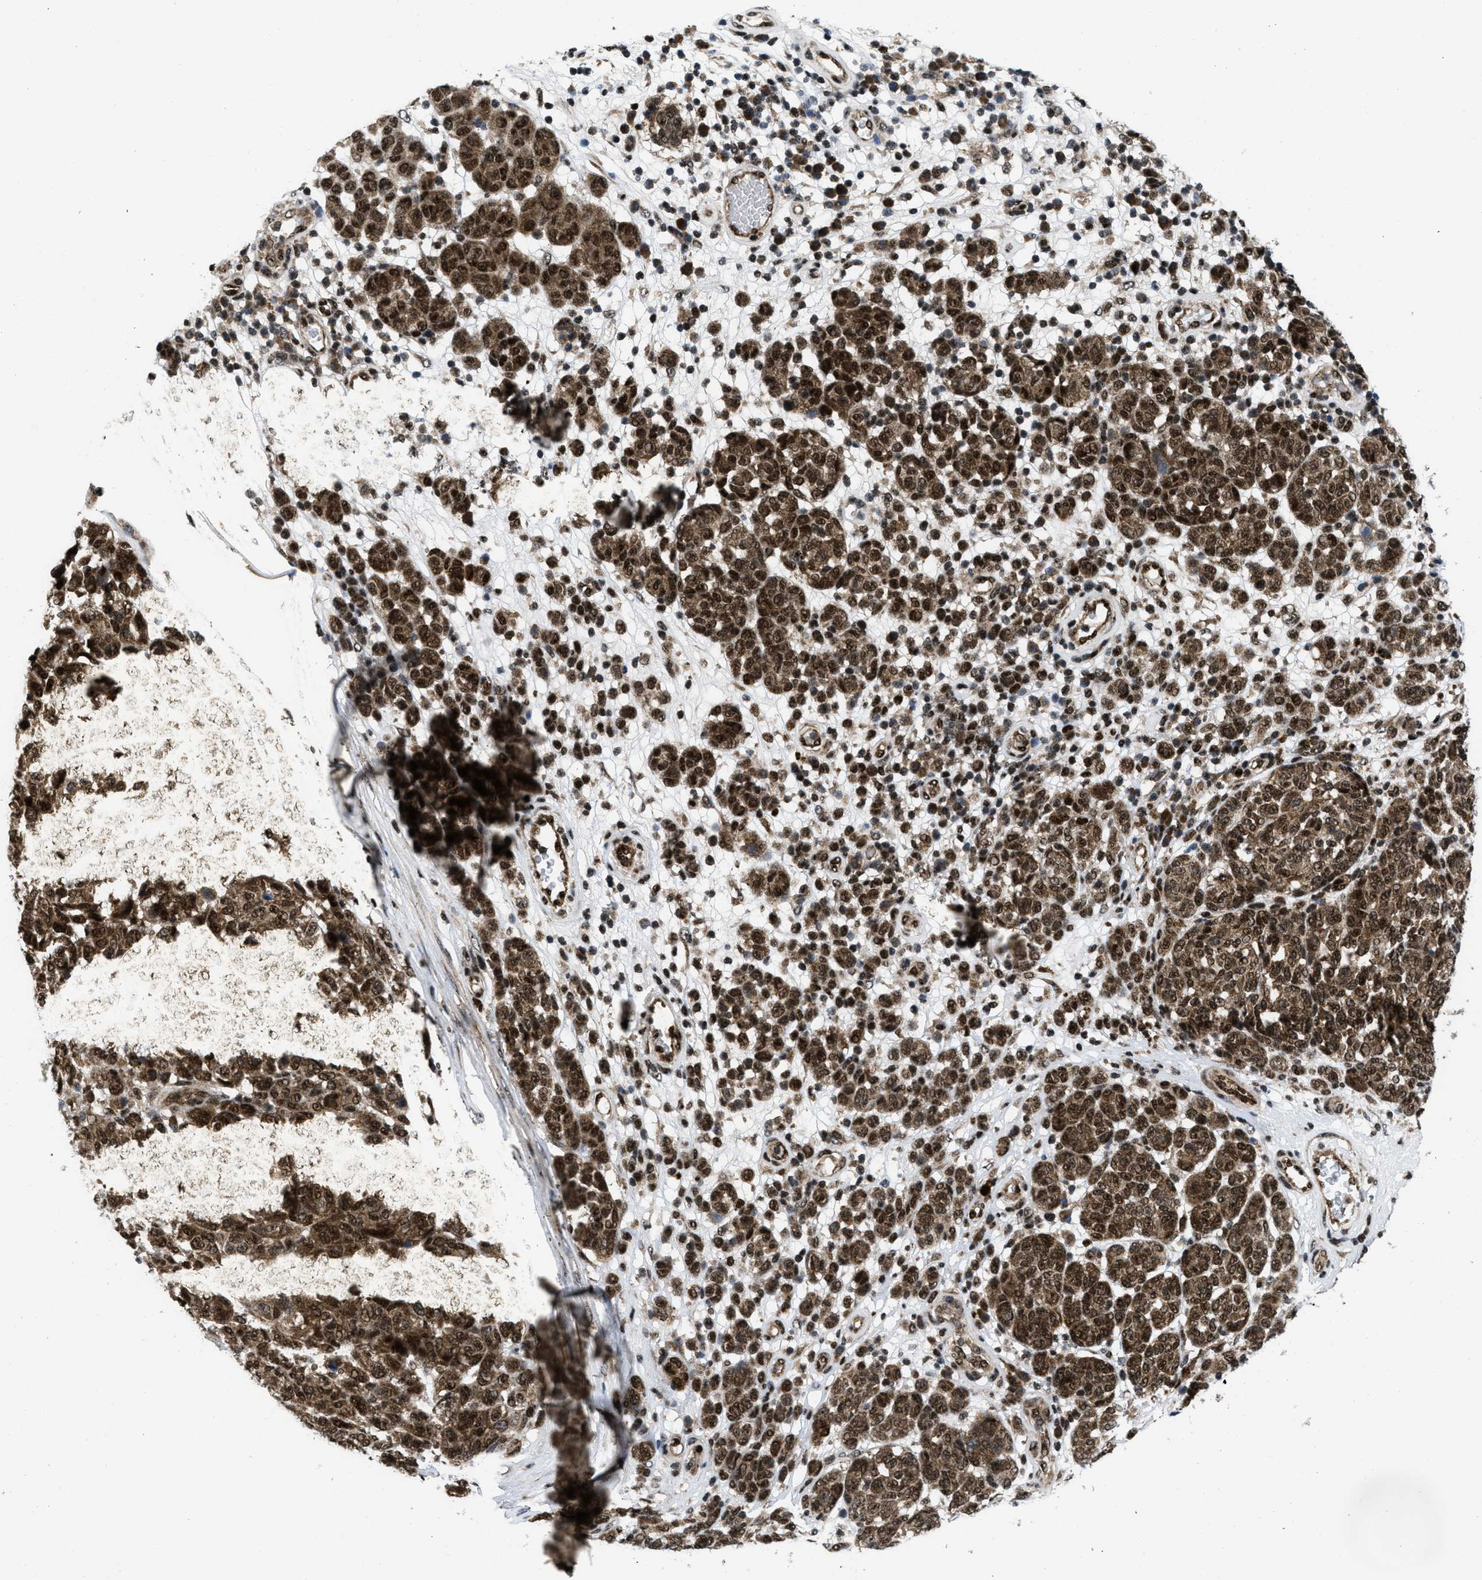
{"staining": {"intensity": "moderate", "quantity": ">75%", "location": "cytoplasmic/membranous,nuclear"}, "tissue": "melanoma", "cell_type": "Tumor cells", "image_type": "cancer", "snomed": [{"axis": "morphology", "description": "Malignant melanoma, NOS"}, {"axis": "topography", "description": "Skin"}], "caption": "The image reveals a brown stain indicating the presence of a protein in the cytoplasmic/membranous and nuclear of tumor cells in malignant melanoma. The staining is performed using DAB (3,3'-diaminobenzidine) brown chromogen to label protein expression. The nuclei are counter-stained blue using hematoxylin.", "gene": "PPP2CB", "patient": {"sex": "male", "age": 59}}